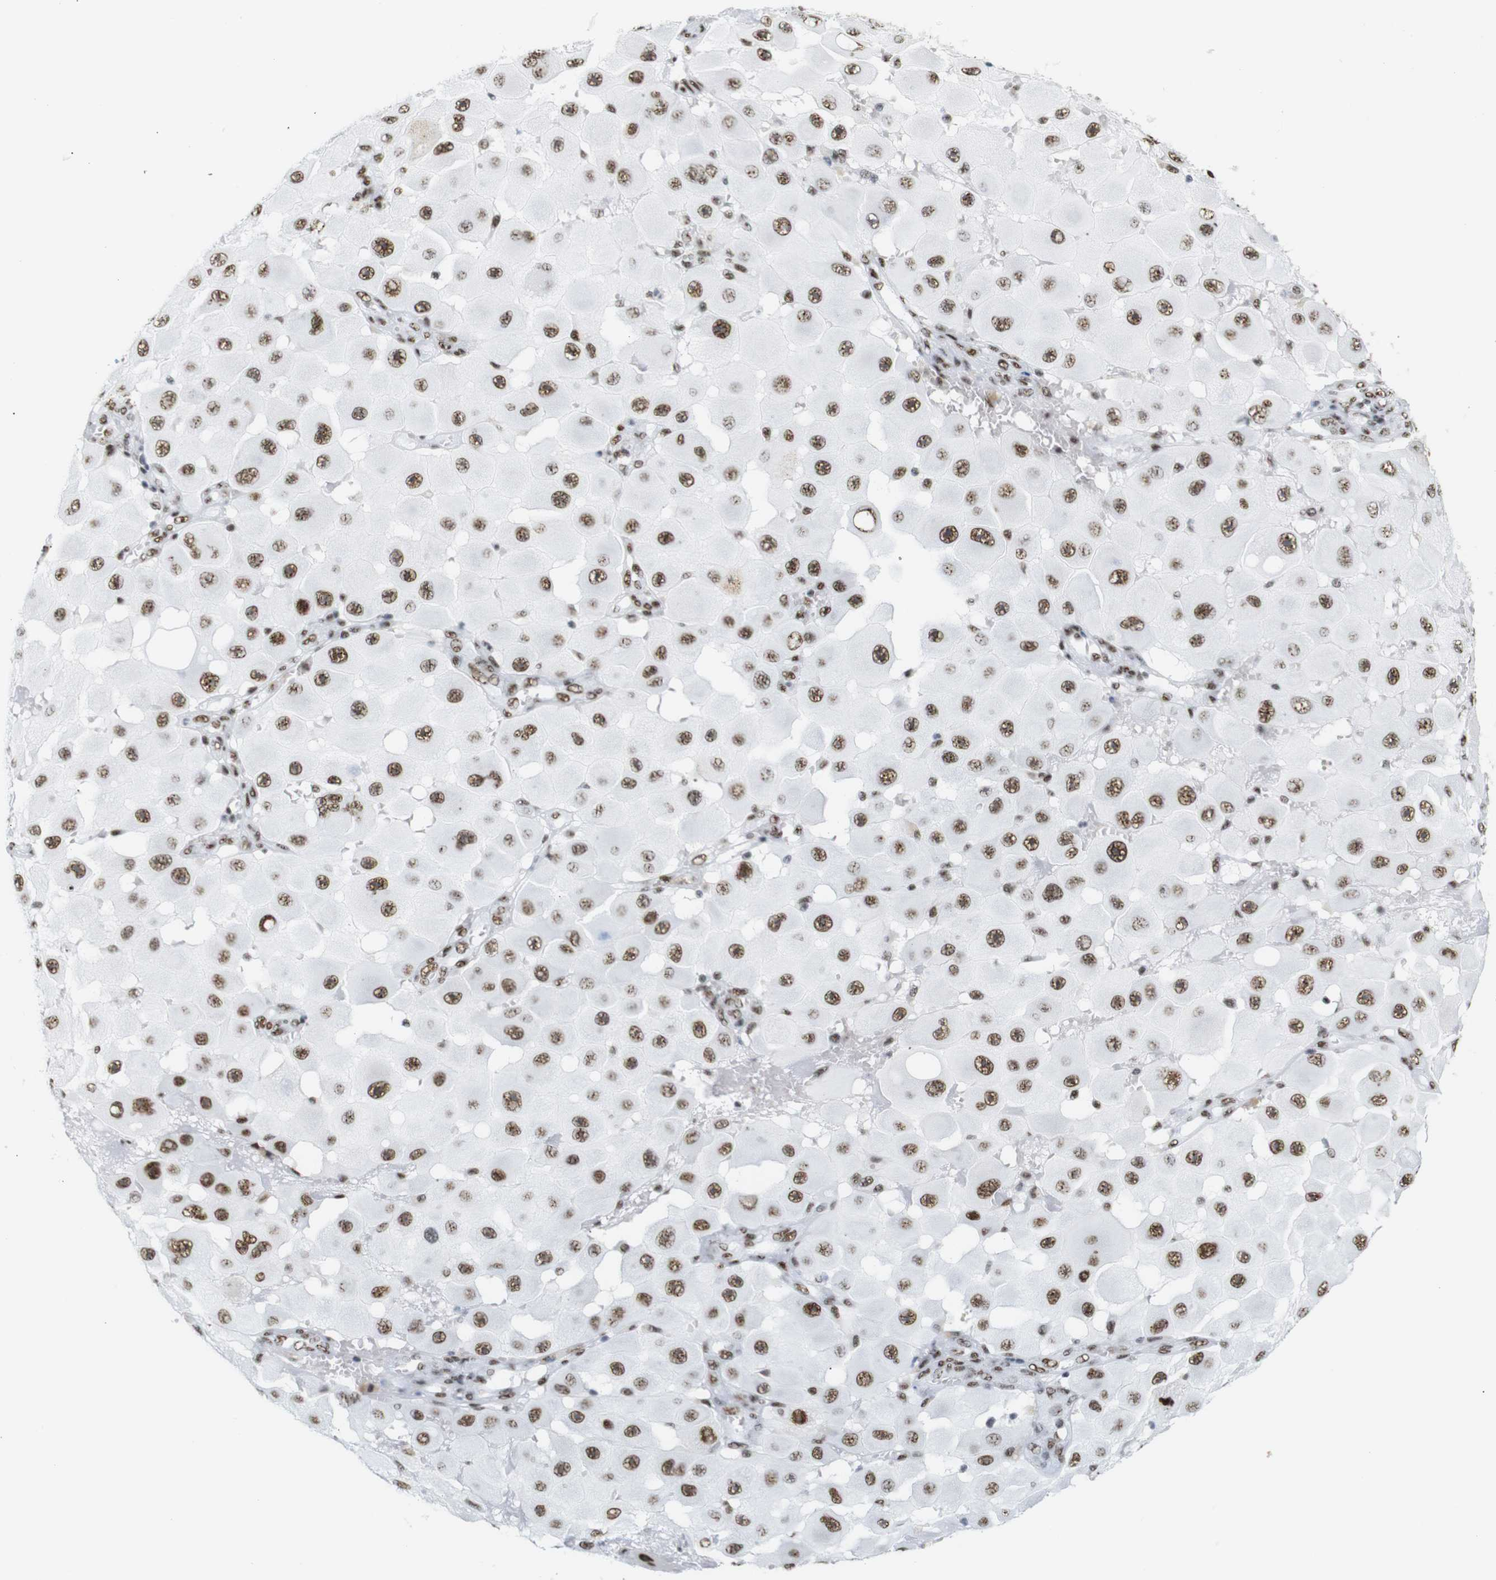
{"staining": {"intensity": "moderate", "quantity": ">75%", "location": "nuclear"}, "tissue": "melanoma", "cell_type": "Tumor cells", "image_type": "cancer", "snomed": [{"axis": "morphology", "description": "Malignant melanoma, NOS"}, {"axis": "topography", "description": "Skin"}], "caption": "IHC staining of melanoma, which reveals medium levels of moderate nuclear staining in about >75% of tumor cells indicating moderate nuclear protein expression. The staining was performed using DAB (brown) for protein detection and nuclei were counterstained in hematoxylin (blue).", "gene": "TRA2B", "patient": {"sex": "female", "age": 81}}